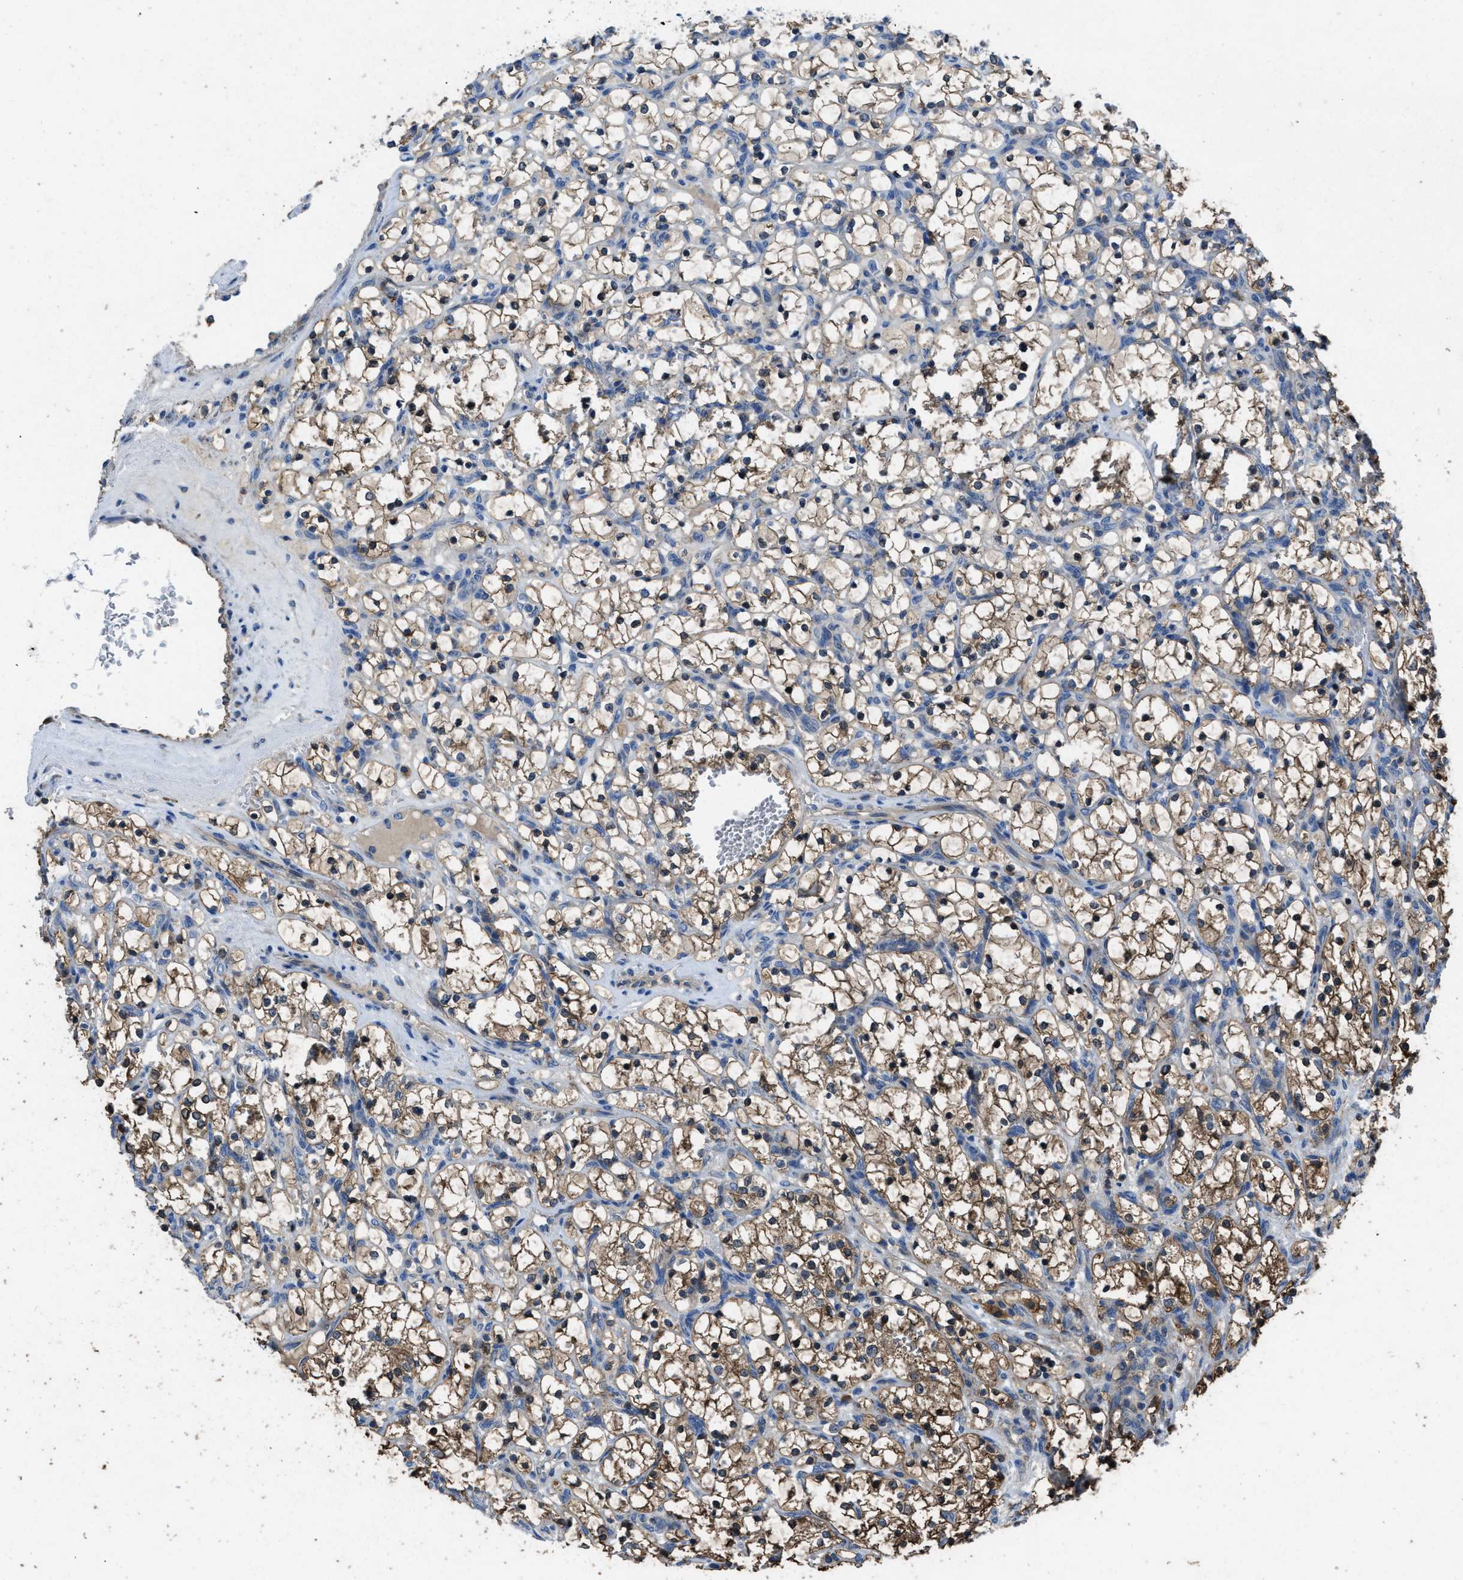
{"staining": {"intensity": "moderate", "quantity": ">75%", "location": "cytoplasmic/membranous"}, "tissue": "renal cancer", "cell_type": "Tumor cells", "image_type": "cancer", "snomed": [{"axis": "morphology", "description": "Adenocarcinoma, NOS"}, {"axis": "topography", "description": "Kidney"}], "caption": "Immunohistochemistry of human renal cancer shows medium levels of moderate cytoplasmic/membranous expression in about >75% of tumor cells. (Brightfield microscopy of DAB IHC at high magnification).", "gene": "MAP3K20", "patient": {"sex": "female", "age": 69}}